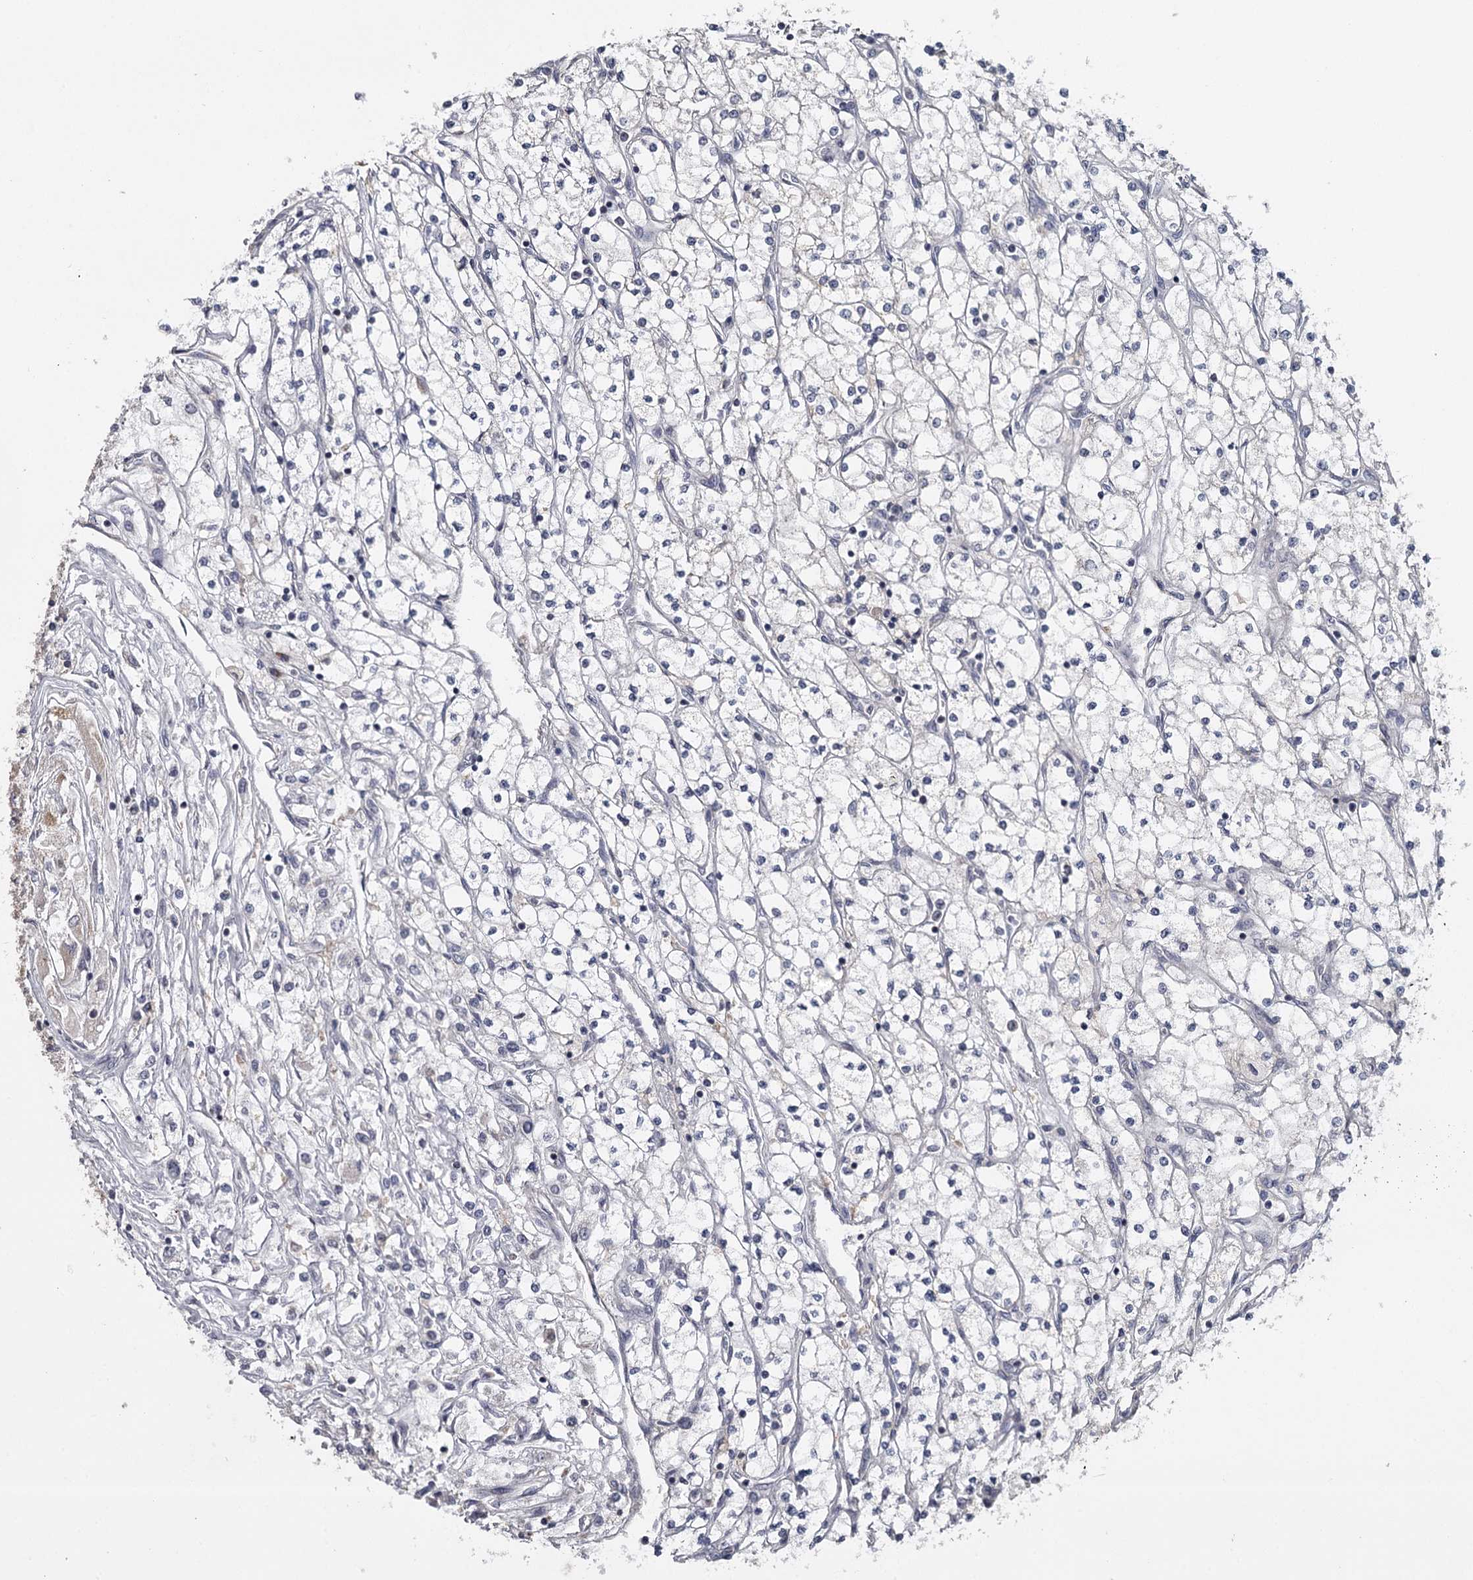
{"staining": {"intensity": "negative", "quantity": "none", "location": "none"}, "tissue": "renal cancer", "cell_type": "Tumor cells", "image_type": "cancer", "snomed": [{"axis": "morphology", "description": "Adenocarcinoma, NOS"}, {"axis": "topography", "description": "Kidney"}], "caption": "Immunohistochemical staining of renal cancer shows no significant staining in tumor cells.", "gene": "GTSF1", "patient": {"sex": "male", "age": 80}}